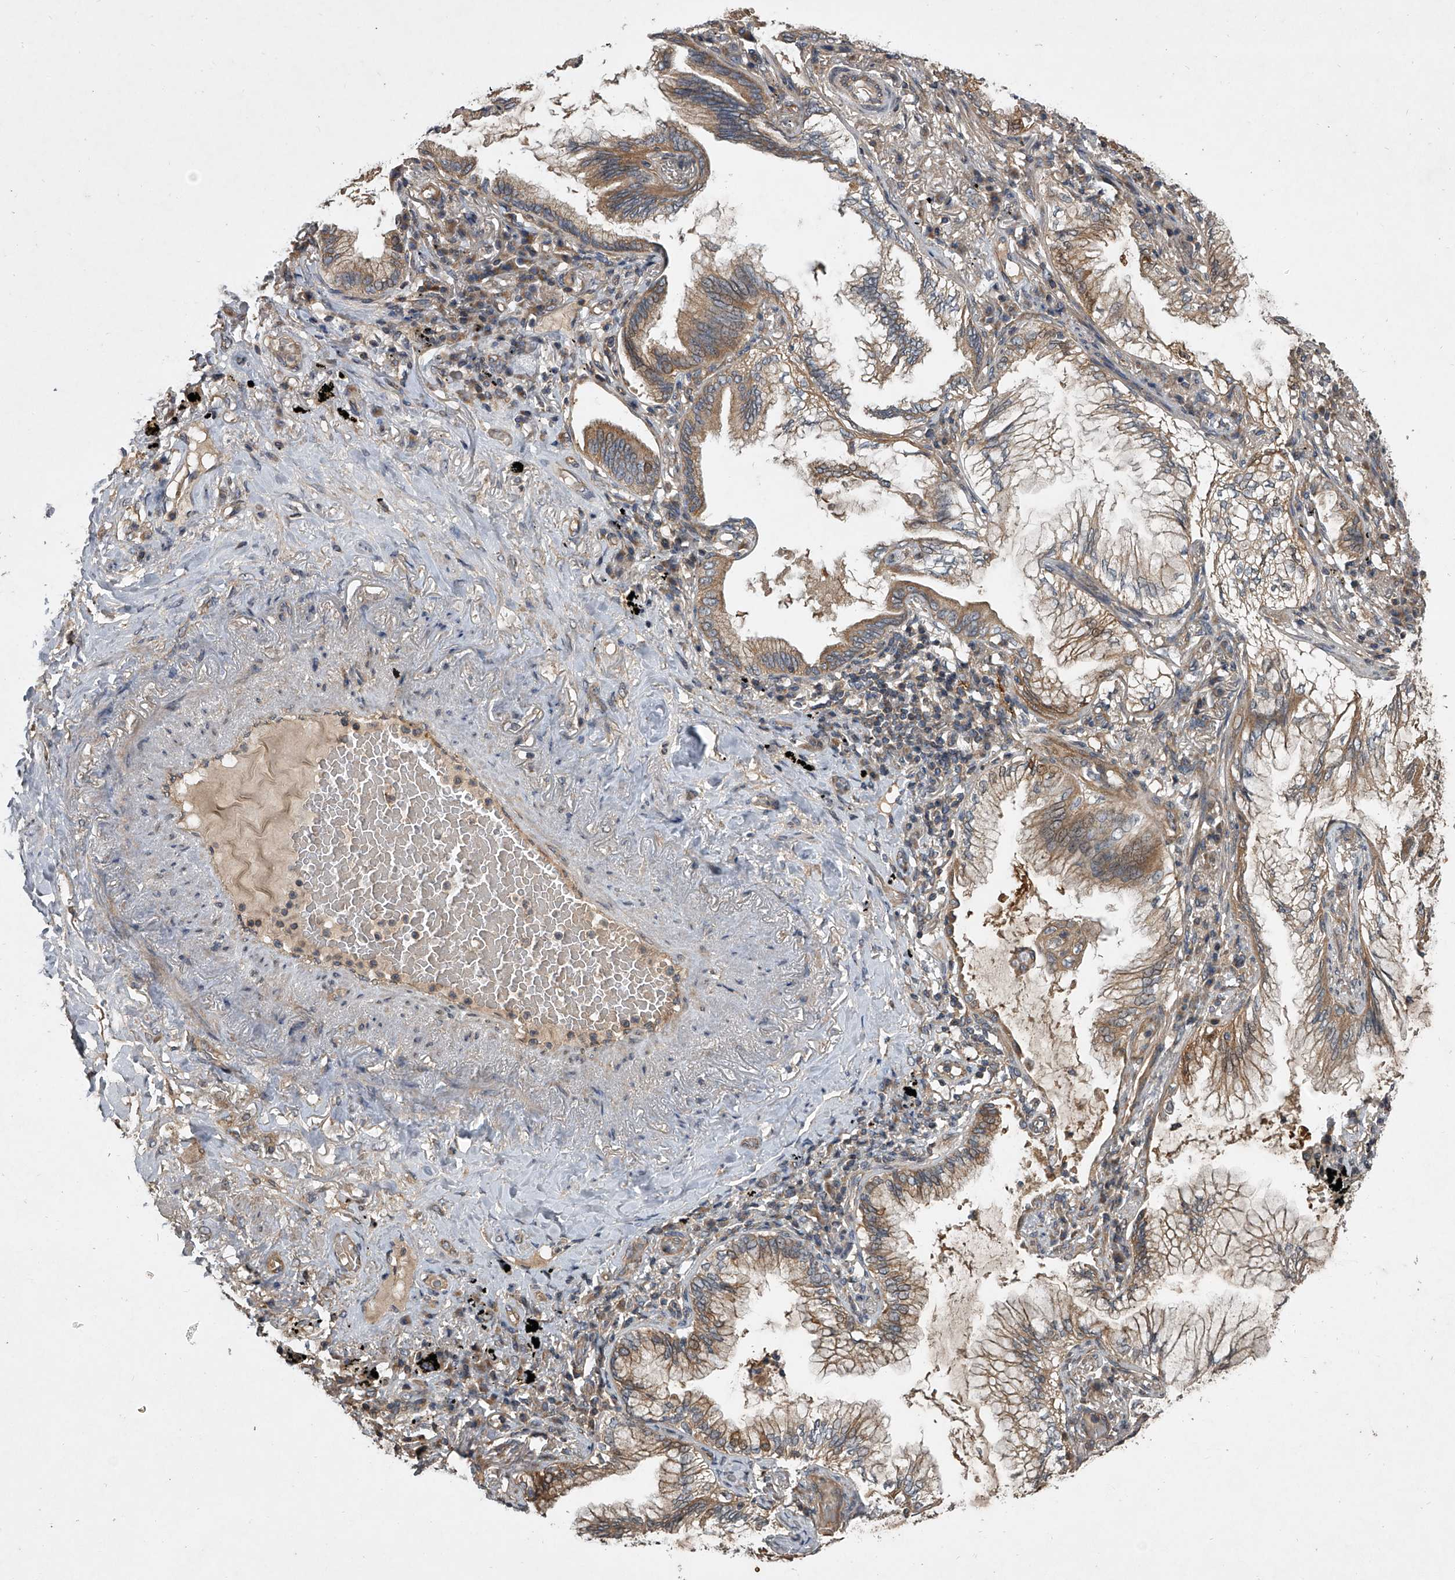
{"staining": {"intensity": "moderate", "quantity": "25%-75%", "location": "cytoplasmic/membranous"}, "tissue": "lung cancer", "cell_type": "Tumor cells", "image_type": "cancer", "snomed": [{"axis": "morphology", "description": "Adenocarcinoma, NOS"}, {"axis": "topography", "description": "Lung"}], "caption": "Lung cancer tissue displays moderate cytoplasmic/membranous expression in approximately 25%-75% of tumor cells", "gene": "NFS1", "patient": {"sex": "female", "age": 70}}